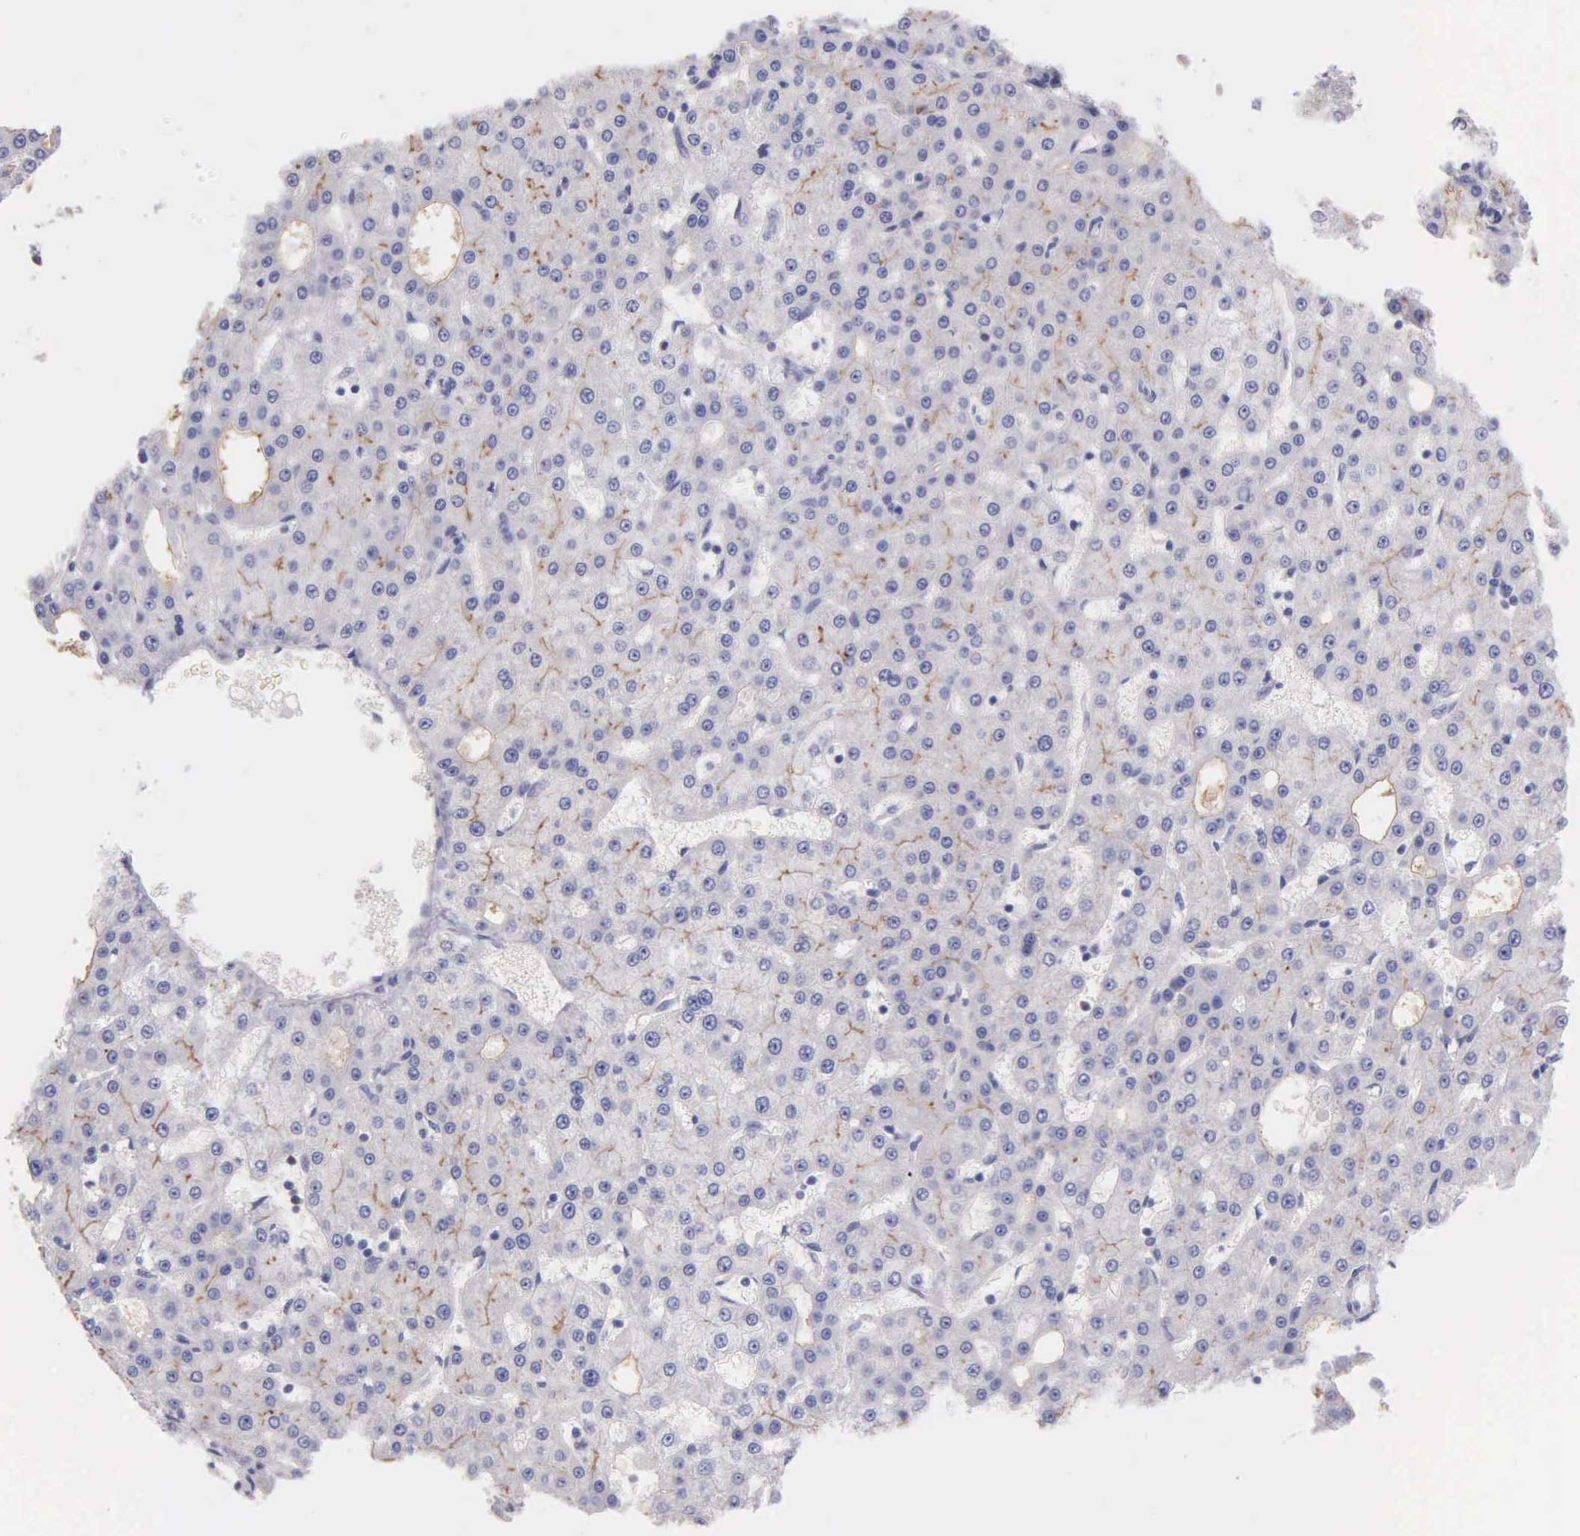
{"staining": {"intensity": "negative", "quantity": "none", "location": "none"}, "tissue": "liver cancer", "cell_type": "Tumor cells", "image_type": "cancer", "snomed": [{"axis": "morphology", "description": "Carcinoma, Hepatocellular, NOS"}, {"axis": "topography", "description": "Liver"}], "caption": "Protein analysis of liver hepatocellular carcinoma displays no significant positivity in tumor cells.", "gene": "GSTT2", "patient": {"sex": "male", "age": 47}}